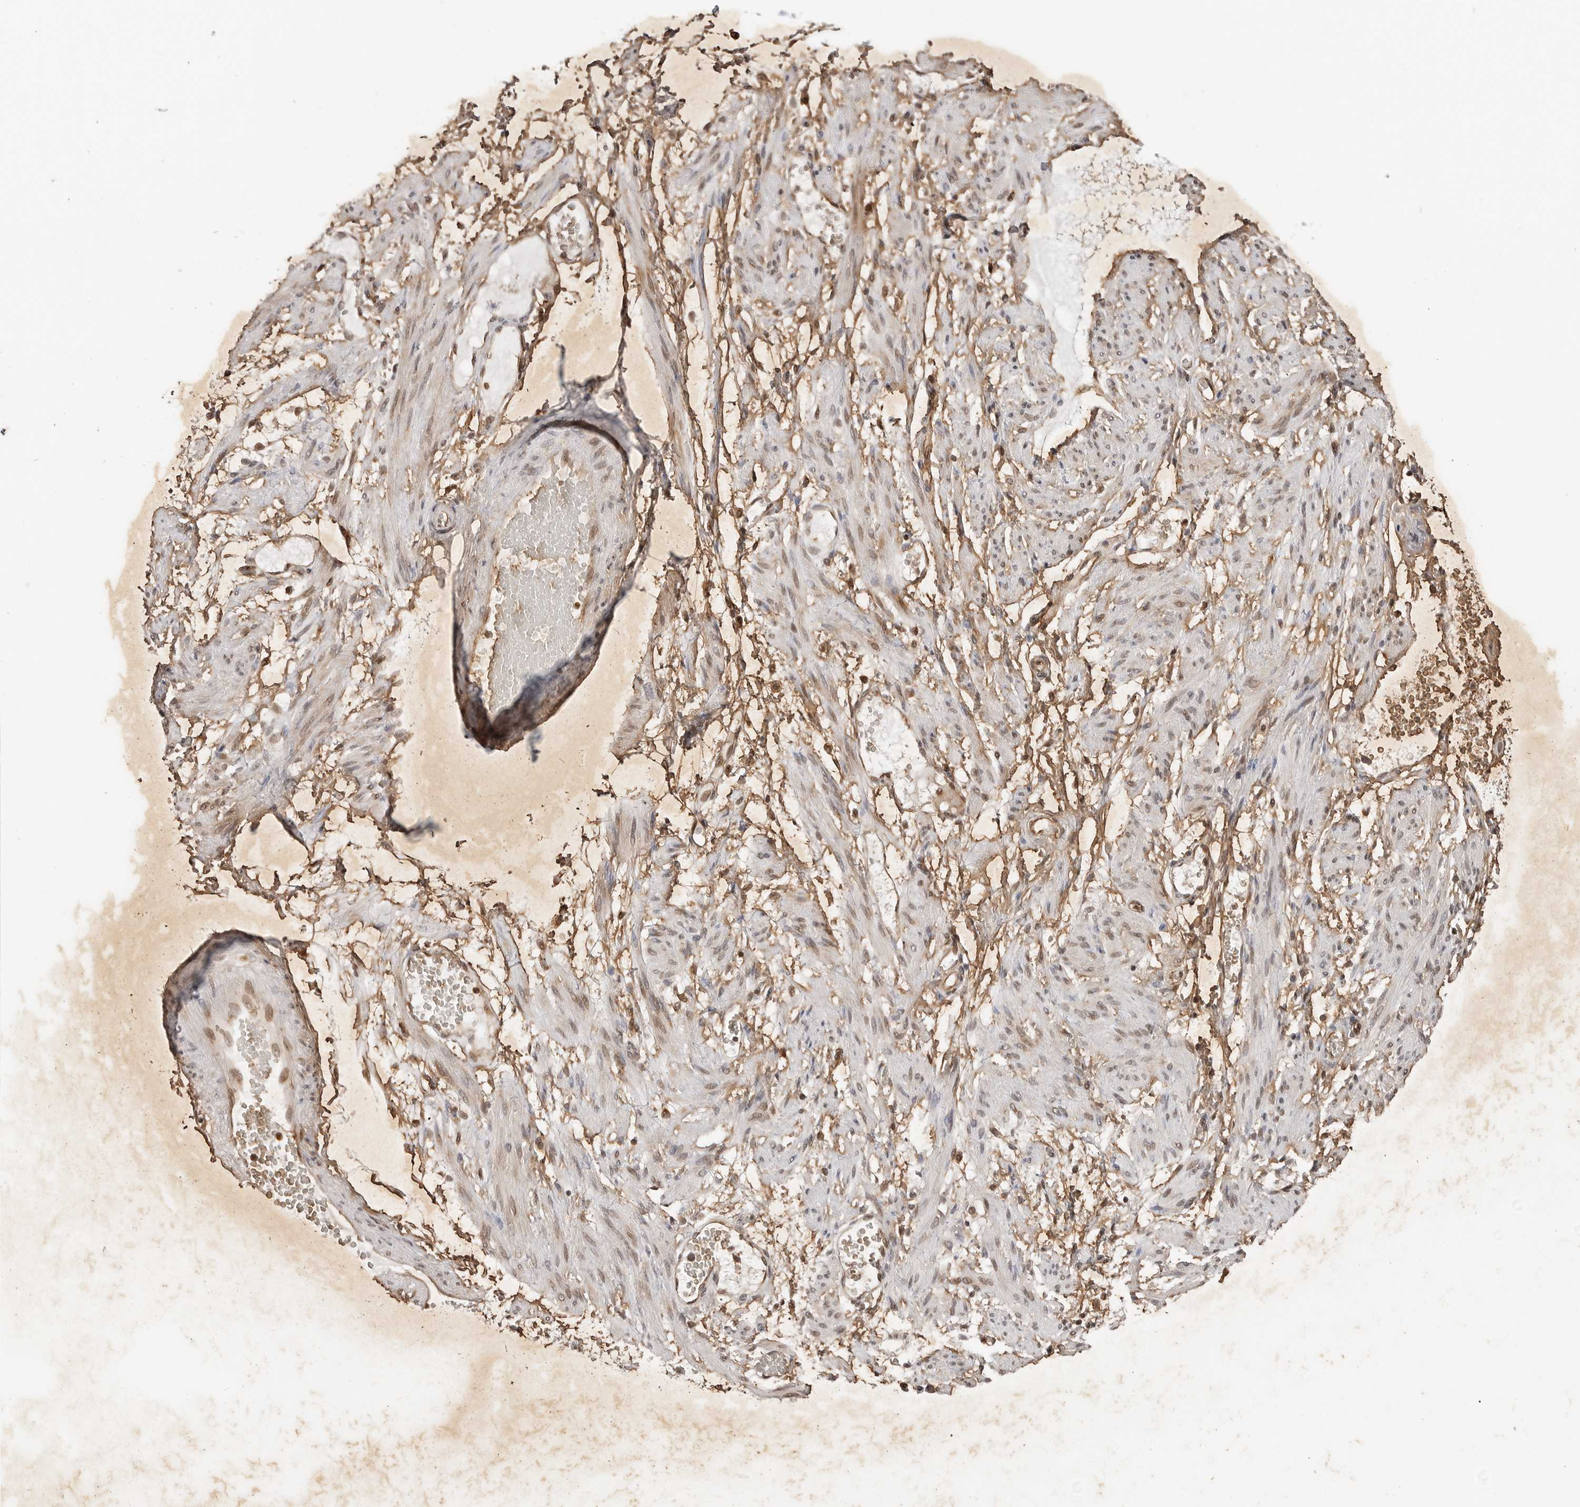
{"staining": {"intensity": "weak", "quantity": "25%-75%", "location": "cytoplasmic/membranous"}, "tissue": "adipose tissue", "cell_type": "Adipocytes", "image_type": "normal", "snomed": [{"axis": "morphology", "description": "Normal tissue, NOS"}, {"axis": "topography", "description": "Smooth muscle"}, {"axis": "topography", "description": "Peripheral nerve tissue"}], "caption": "Unremarkable adipose tissue reveals weak cytoplasmic/membranous staining in approximately 25%-75% of adipocytes.", "gene": "TIPRL", "patient": {"sex": "female", "age": 39}}